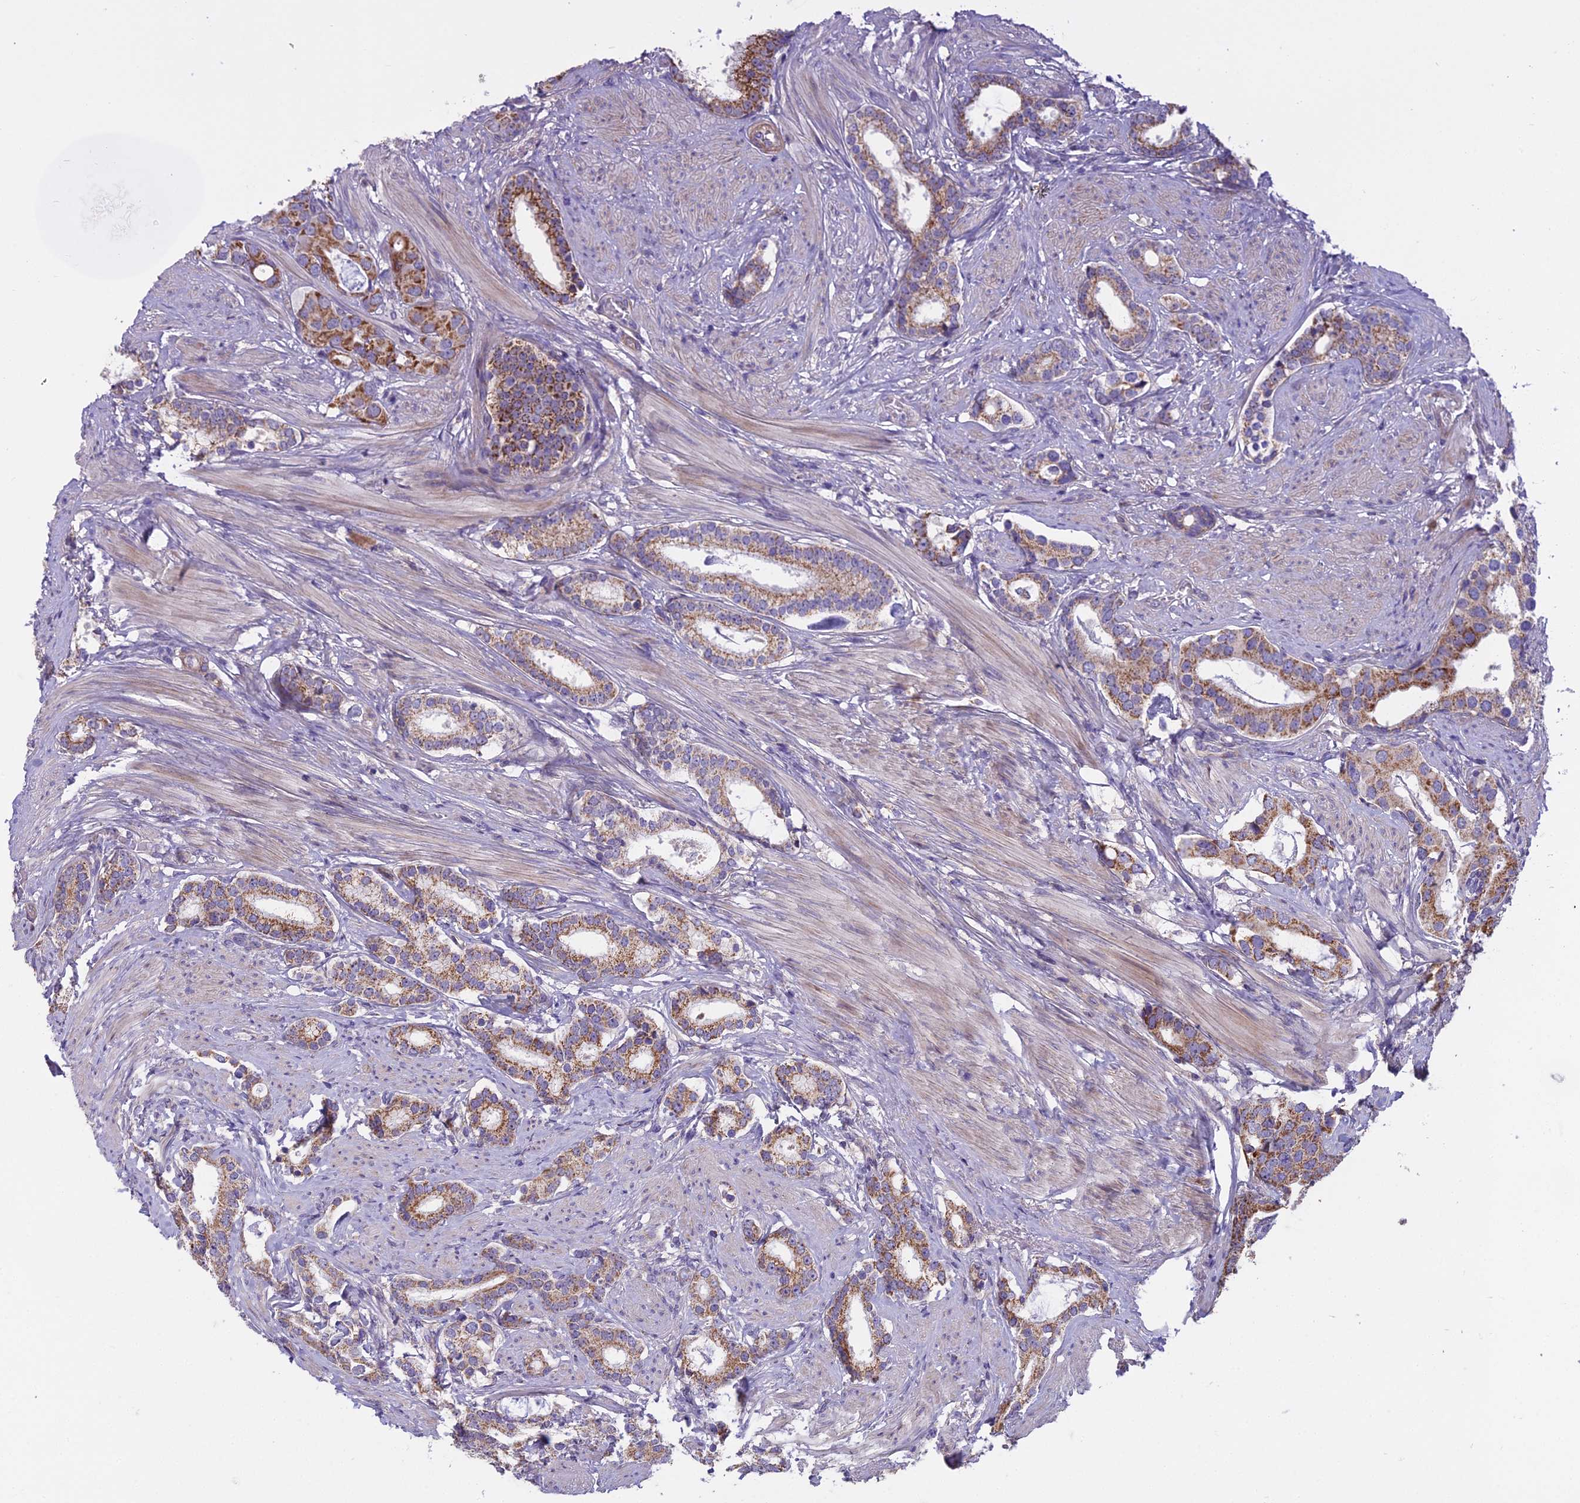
{"staining": {"intensity": "moderate", "quantity": "25%-75%", "location": "cytoplasmic/membranous"}, "tissue": "prostate cancer", "cell_type": "Tumor cells", "image_type": "cancer", "snomed": [{"axis": "morphology", "description": "Adenocarcinoma, Low grade"}, {"axis": "topography", "description": "Prostate"}], "caption": "Moderate cytoplasmic/membranous protein staining is appreciated in approximately 25%-75% of tumor cells in prostate cancer (low-grade adenocarcinoma). The protein of interest is stained brown, and the nuclei are stained in blue (DAB (3,3'-diaminobenzidine) IHC with brightfield microscopy, high magnification).", "gene": "DUS2", "patient": {"sex": "male", "age": 71}}